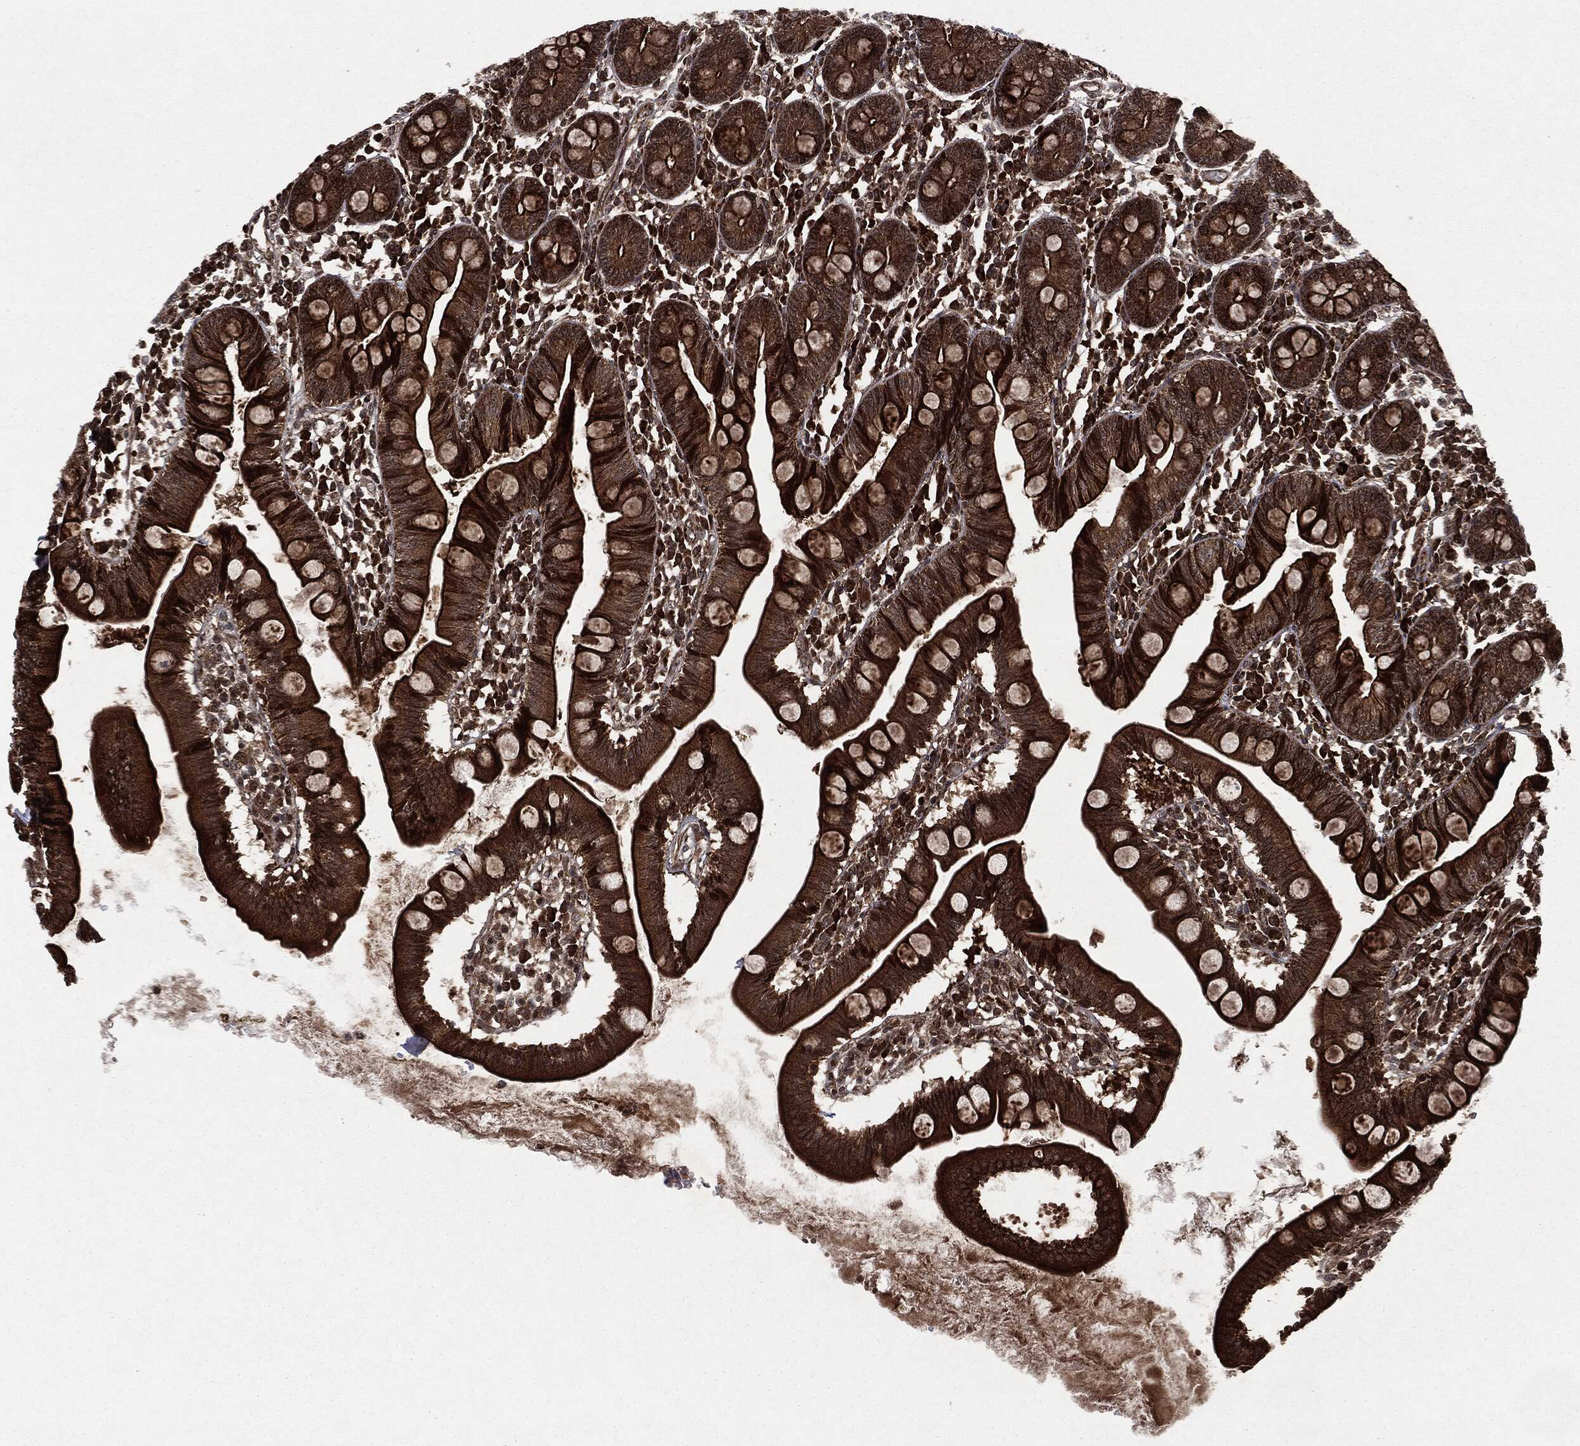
{"staining": {"intensity": "strong", "quantity": ">75%", "location": "cytoplasmic/membranous,nuclear"}, "tissue": "small intestine", "cell_type": "Glandular cells", "image_type": "normal", "snomed": [{"axis": "morphology", "description": "Normal tissue, NOS"}, {"axis": "topography", "description": "Small intestine"}], "caption": "Unremarkable small intestine displays strong cytoplasmic/membranous,nuclear positivity in about >75% of glandular cells The staining is performed using DAB (3,3'-diaminobenzidine) brown chromogen to label protein expression. The nuclei are counter-stained blue using hematoxylin..", "gene": "CARD6", "patient": {"sex": "male", "age": 88}}